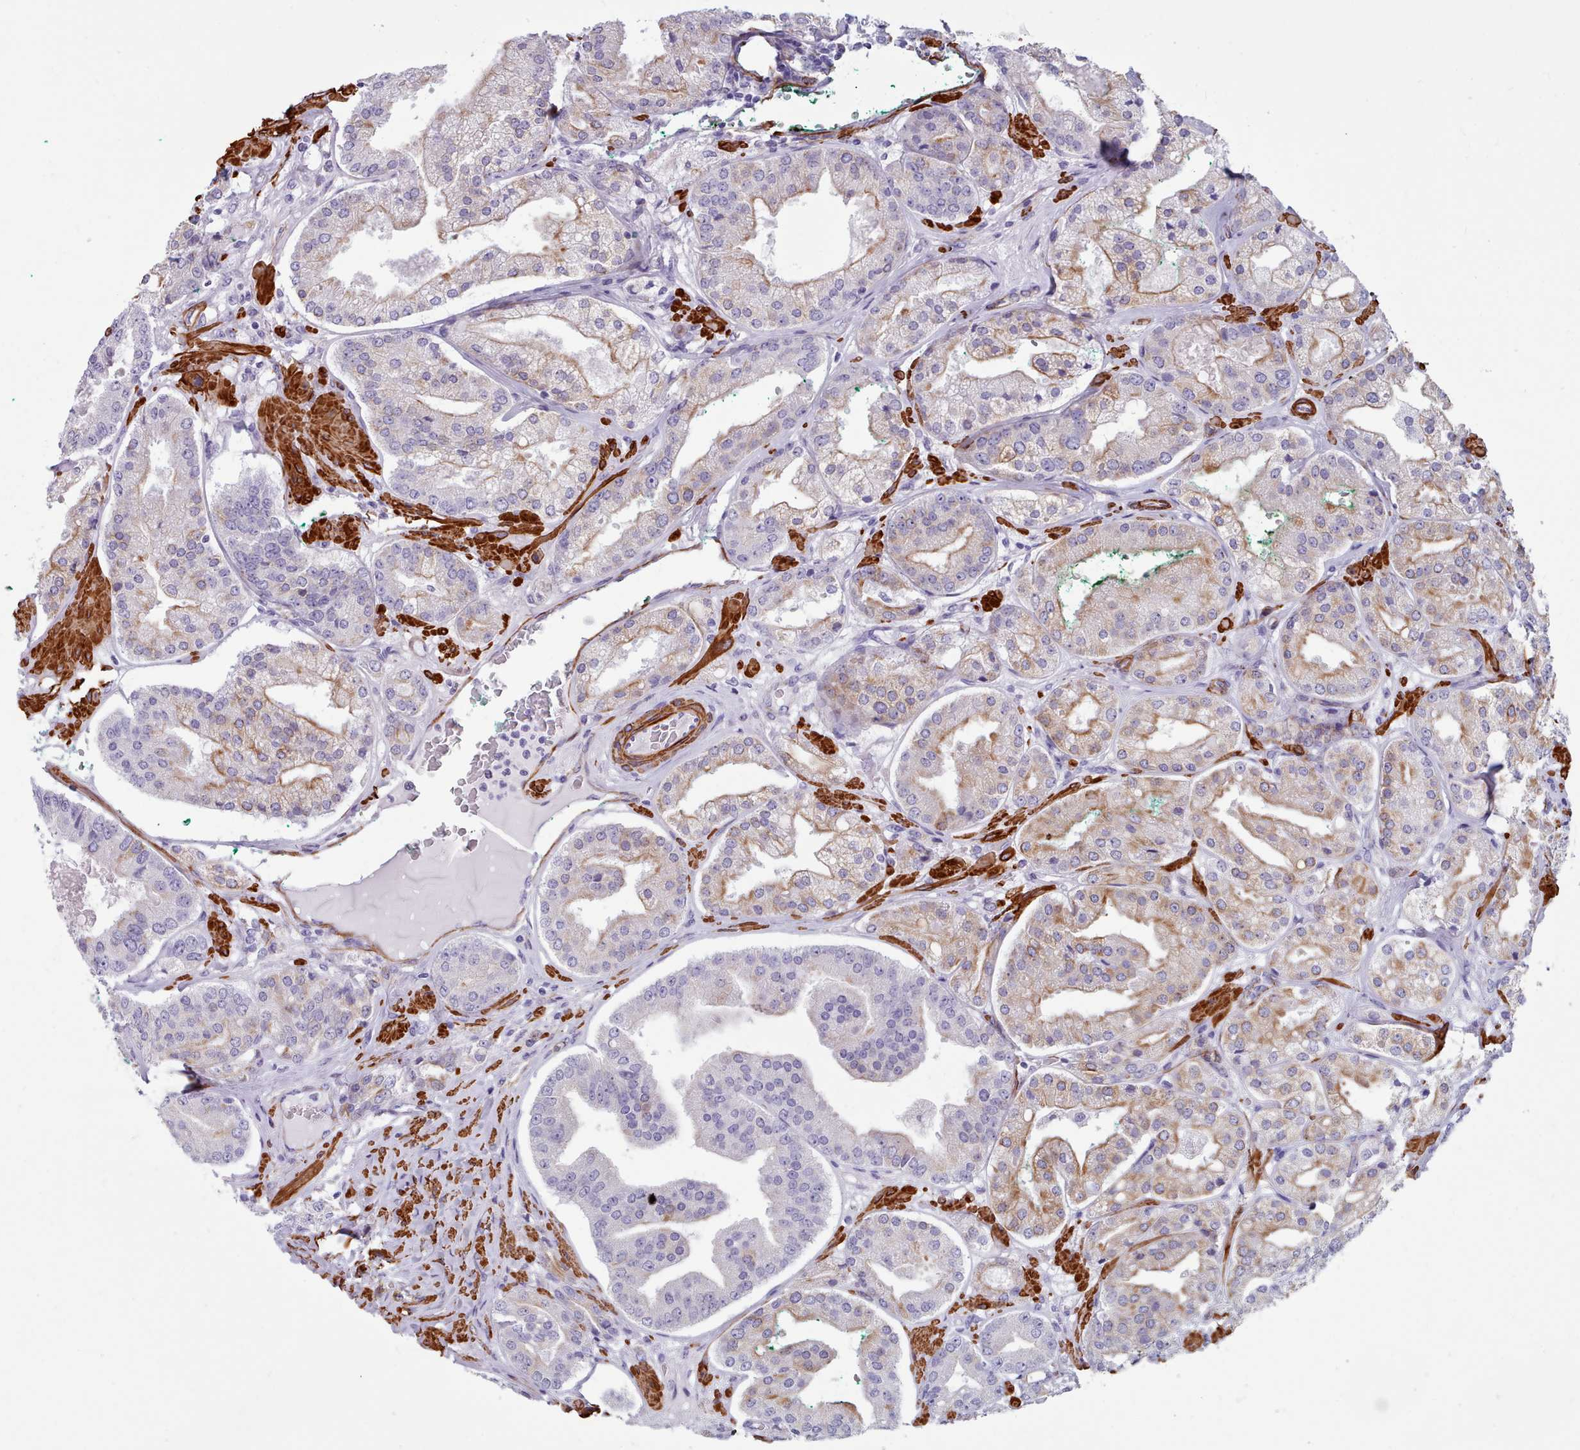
{"staining": {"intensity": "moderate", "quantity": "<25%", "location": "cytoplasmic/membranous"}, "tissue": "prostate cancer", "cell_type": "Tumor cells", "image_type": "cancer", "snomed": [{"axis": "morphology", "description": "Adenocarcinoma, High grade"}, {"axis": "topography", "description": "Prostate"}], "caption": "This is an image of immunohistochemistry (IHC) staining of prostate high-grade adenocarcinoma, which shows moderate expression in the cytoplasmic/membranous of tumor cells.", "gene": "FPGS", "patient": {"sex": "male", "age": 63}}